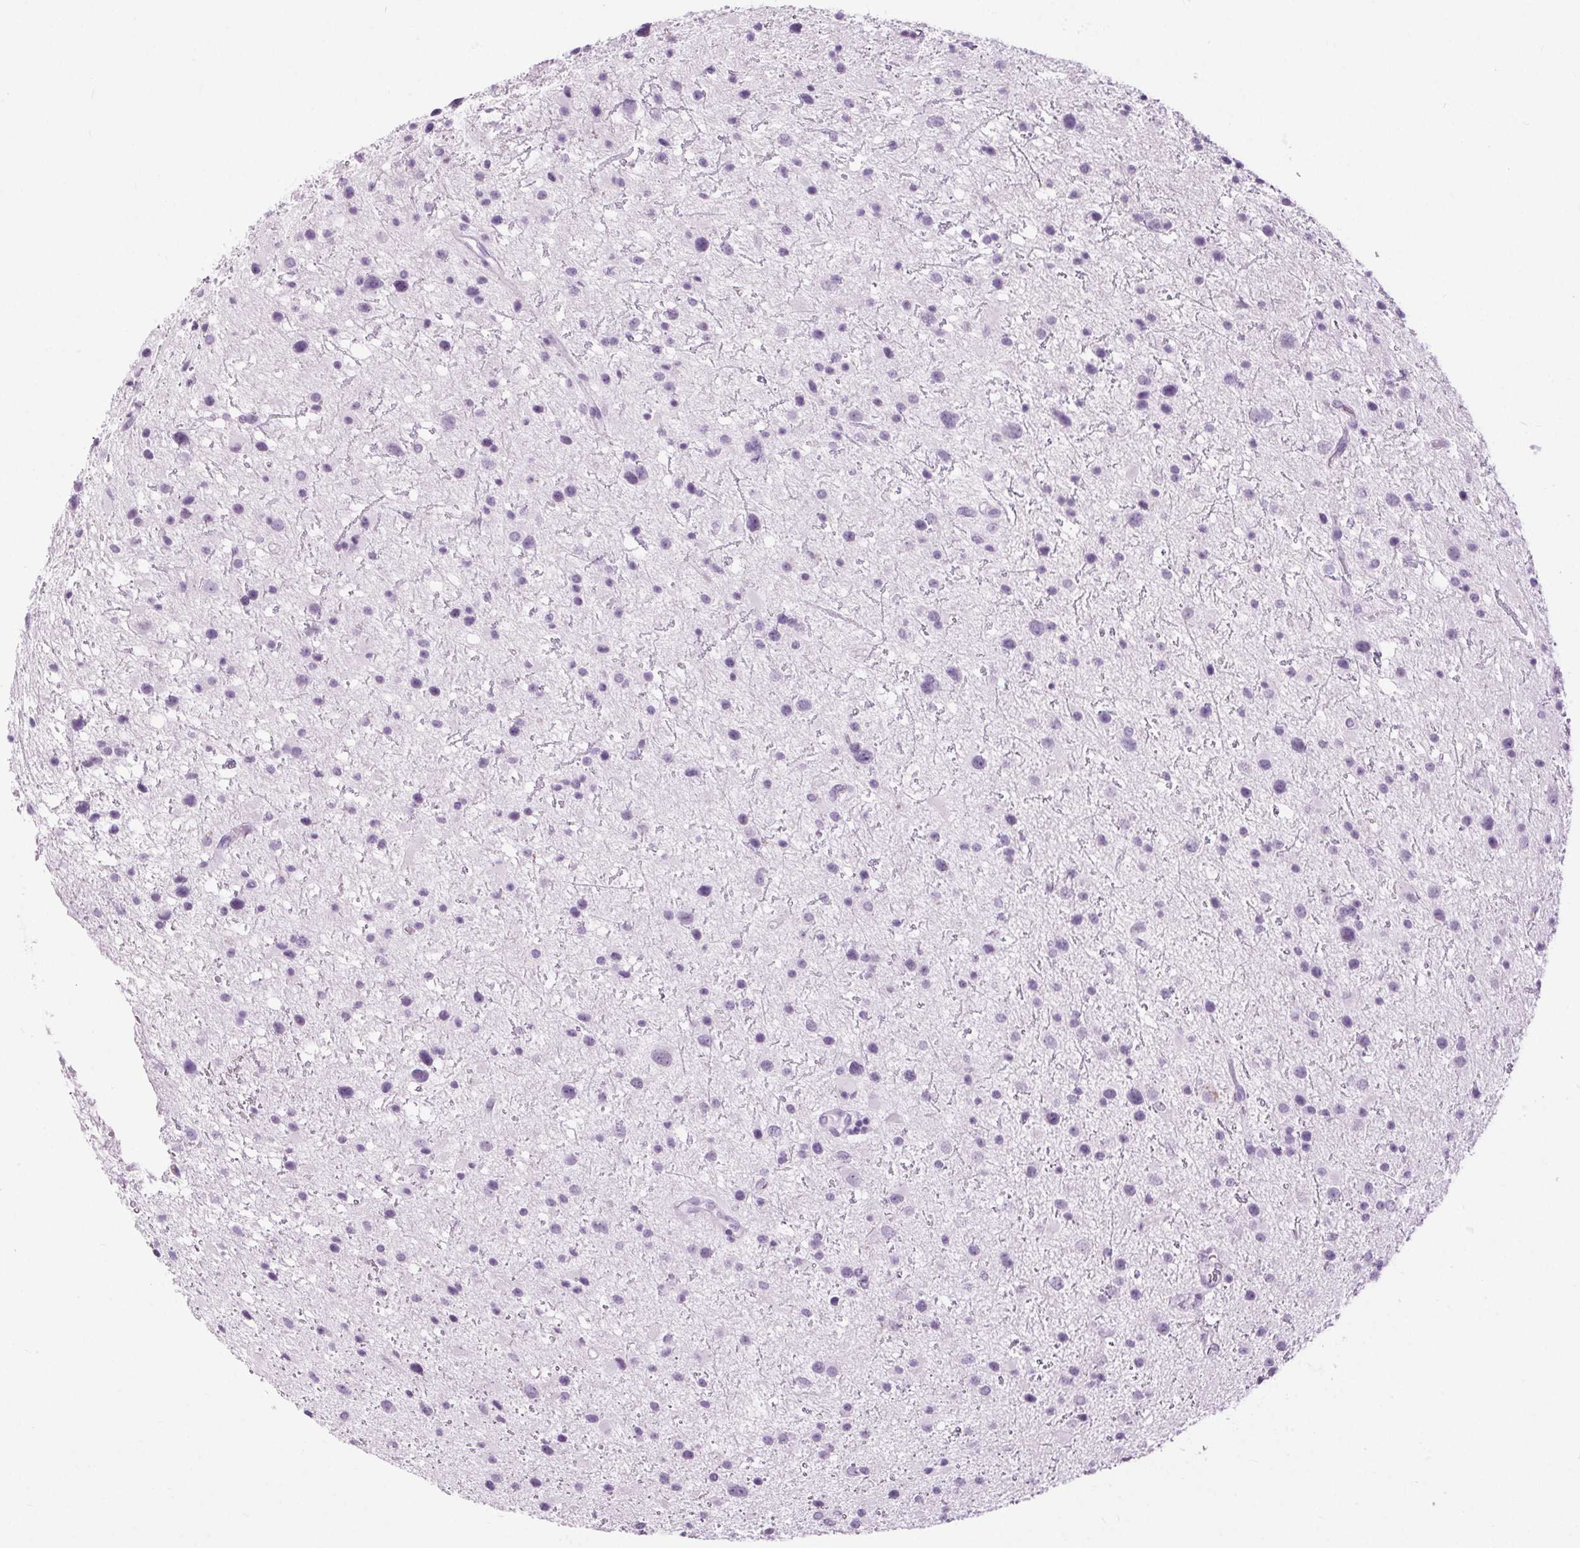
{"staining": {"intensity": "negative", "quantity": "none", "location": "none"}, "tissue": "glioma", "cell_type": "Tumor cells", "image_type": "cancer", "snomed": [{"axis": "morphology", "description": "Glioma, malignant, Low grade"}, {"axis": "topography", "description": "Brain"}], "caption": "The histopathology image shows no significant staining in tumor cells of glioma. Brightfield microscopy of immunohistochemistry stained with DAB (brown) and hematoxylin (blue), captured at high magnification.", "gene": "BEND2", "patient": {"sex": "female", "age": 32}}